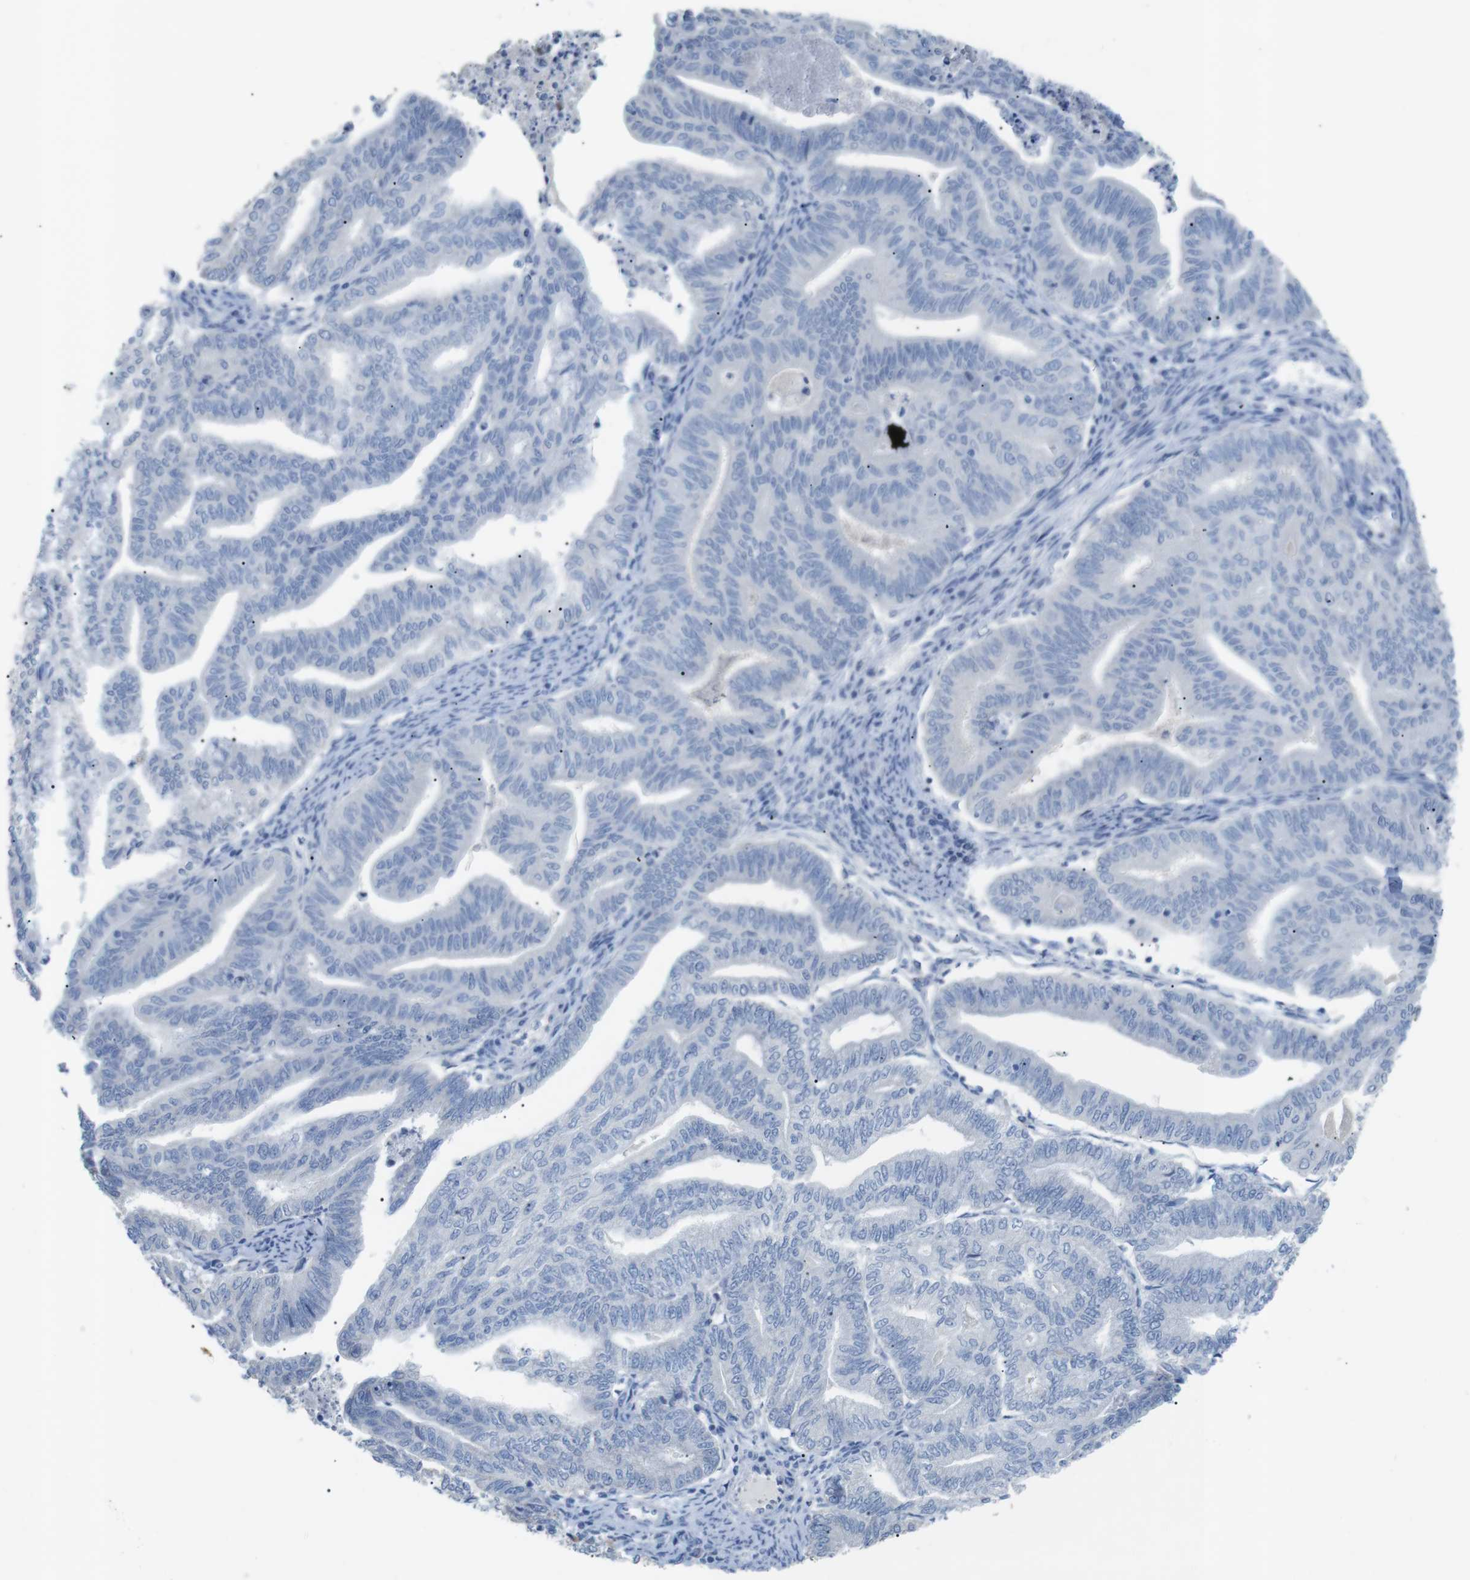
{"staining": {"intensity": "negative", "quantity": "none", "location": "none"}, "tissue": "endometrial cancer", "cell_type": "Tumor cells", "image_type": "cancer", "snomed": [{"axis": "morphology", "description": "Adenocarcinoma, NOS"}, {"axis": "topography", "description": "Endometrium"}], "caption": "Immunohistochemistry of human adenocarcinoma (endometrial) demonstrates no positivity in tumor cells.", "gene": "SALL4", "patient": {"sex": "female", "age": 79}}